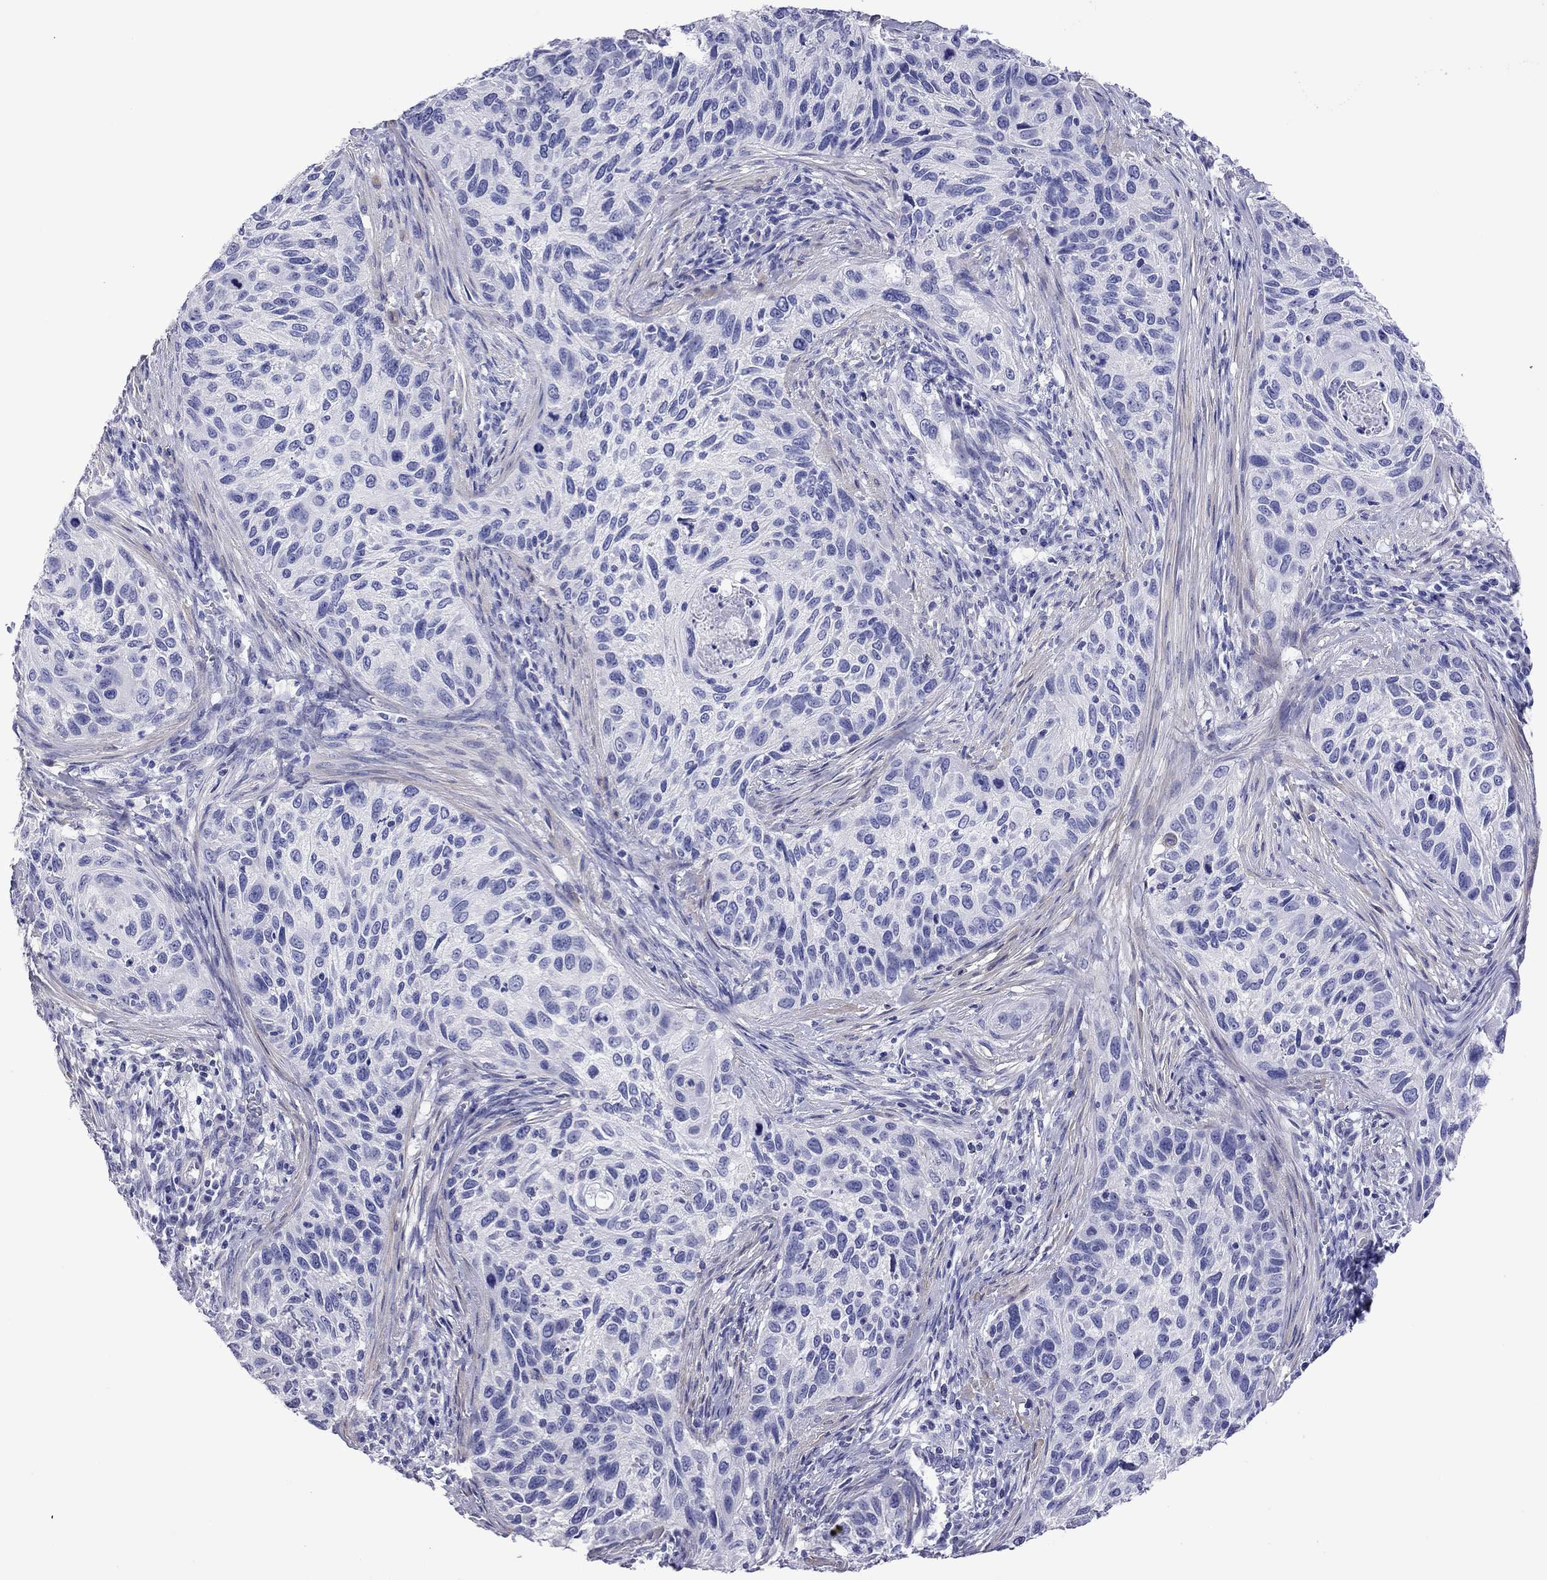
{"staining": {"intensity": "negative", "quantity": "none", "location": "none"}, "tissue": "cervical cancer", "cell_type": "Tumor cells", "image_type": "cancer", "snomed": [{"axis": "morphology", "description": "Squamous cell carcinoma, NOS"}, {"axis": "topography", "description": "Cervix"}], "caption": "Immunohistochemistry (IHC) photomicrograph of human cervical cancer stained for a protein (brown), which reveals no expression in tumor cells.", "gene": "KIAA2012", "patient": {"sex": "female", "age": 70}}